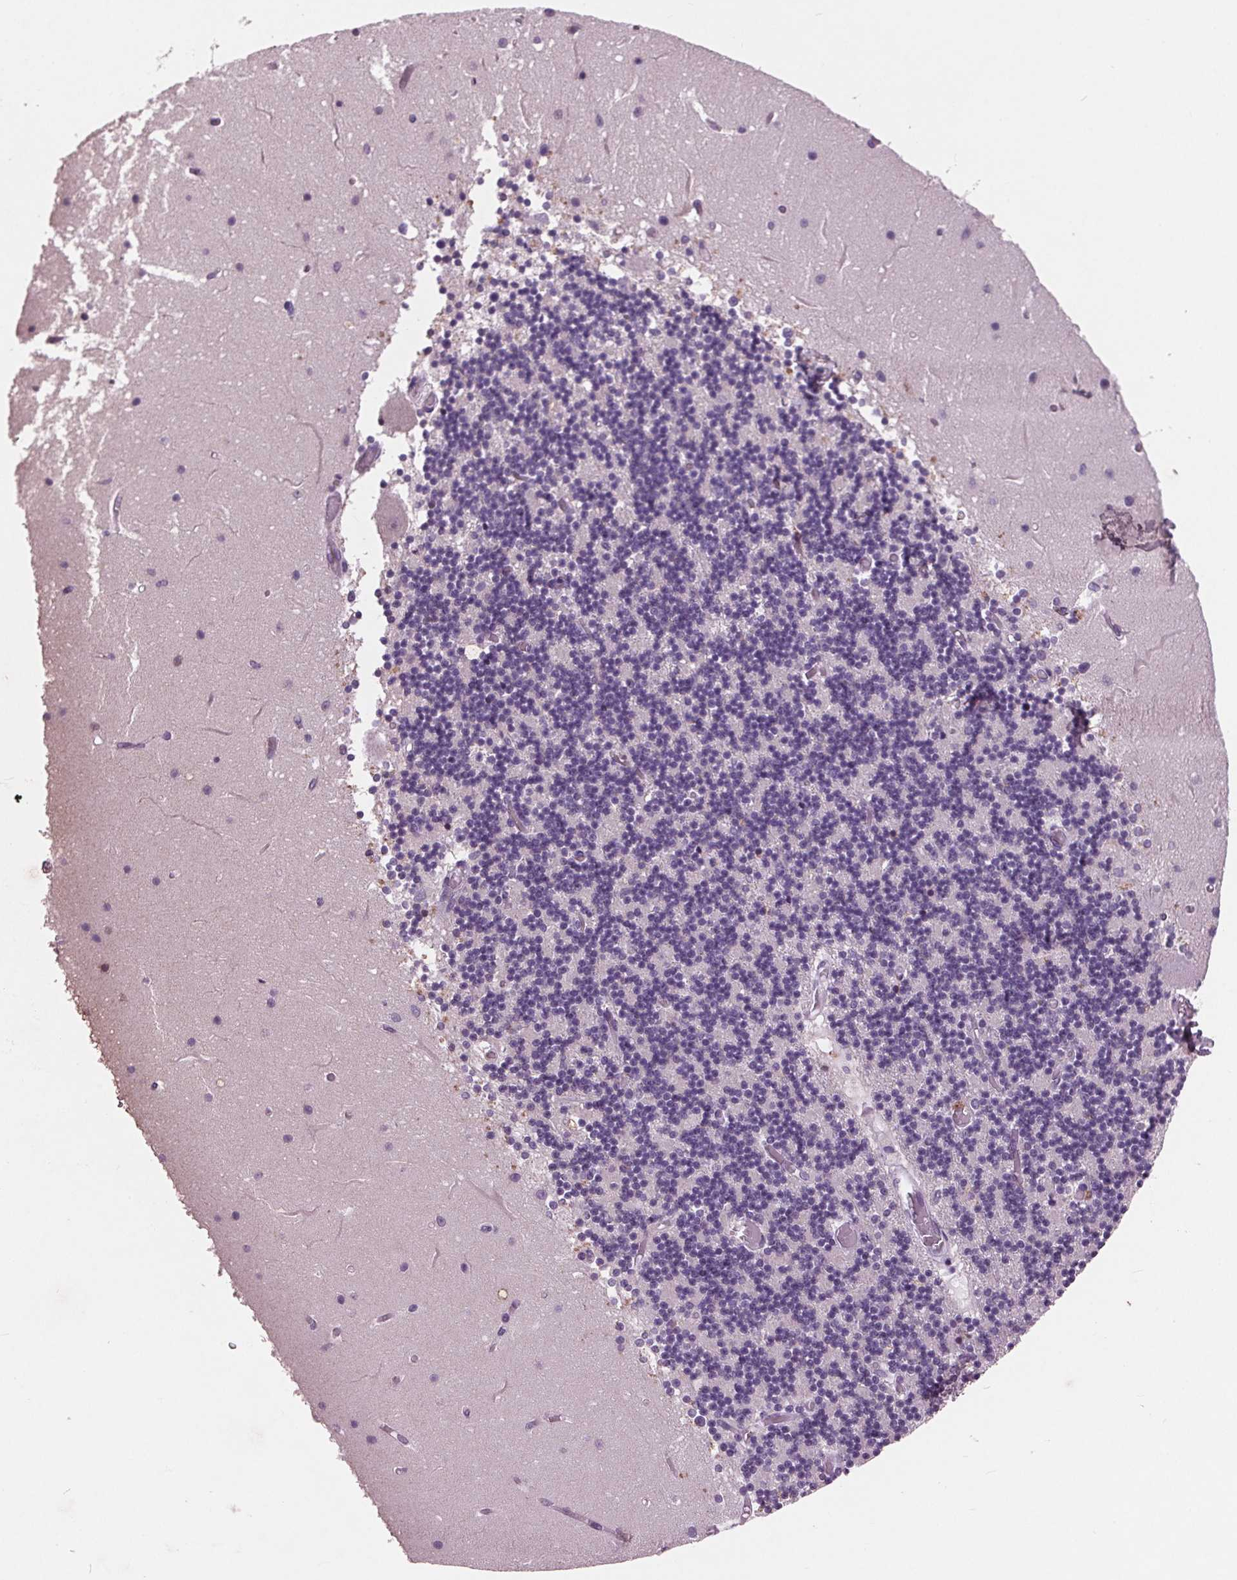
{"staining": {"intensity": "negative", "quantity": "none", "location": "none"}, "tissue": "cerebellum", "cell_type": "Cells in granular layer", "image_type": "normal", "snomed": [{"axis": "morphology", "description": "Normal tissue, NOS"}, {"axis": "topography", "description": "Cerebellum"}], "caption": "IHC histopathology image of normal cerebellum stained for a protein (brown), which exhibits no positivity in cells in granular layer.", "gene": "C6", "patient": {"sex": "female", "age": 28}}